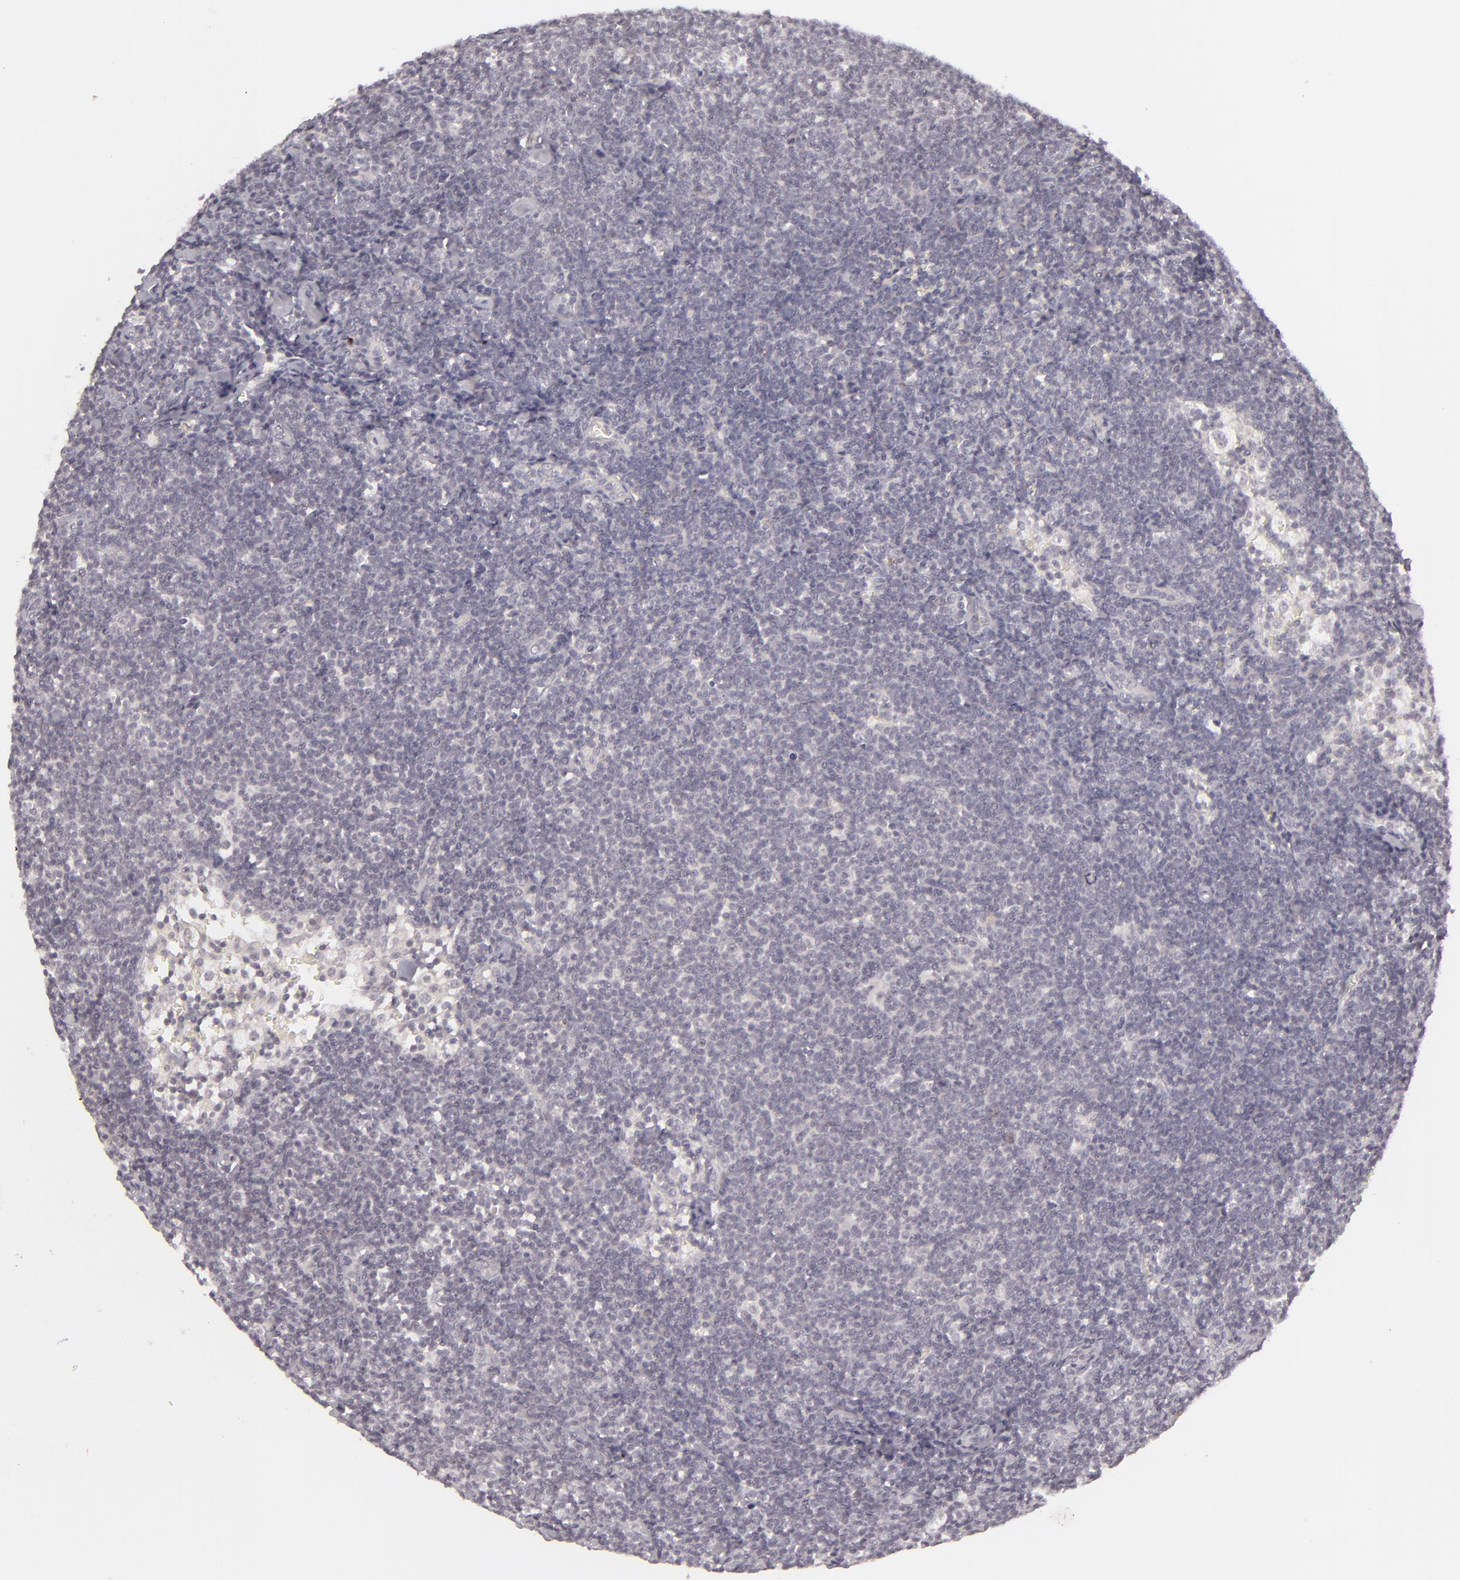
{"staining": {"intensity": "negative", "quantity": "none", "location": "none"}, "tissue": "lymphoma", "cell_type": "Tumor cells", "image_type": "cancer", "snomed": [{"axis": "morphology", "description": "Malignant lymphoma, non-Hodgkin's type, Low grade"}, {"axis": "topography", "description": "Lymph node"}], "caption": "An image of human low-grade malignant lymphoma, non-Hodgkin's type is negative for staining in tumor cells.", "gene": "DLG3", "patient": {"sex": "male", "age": 65}}